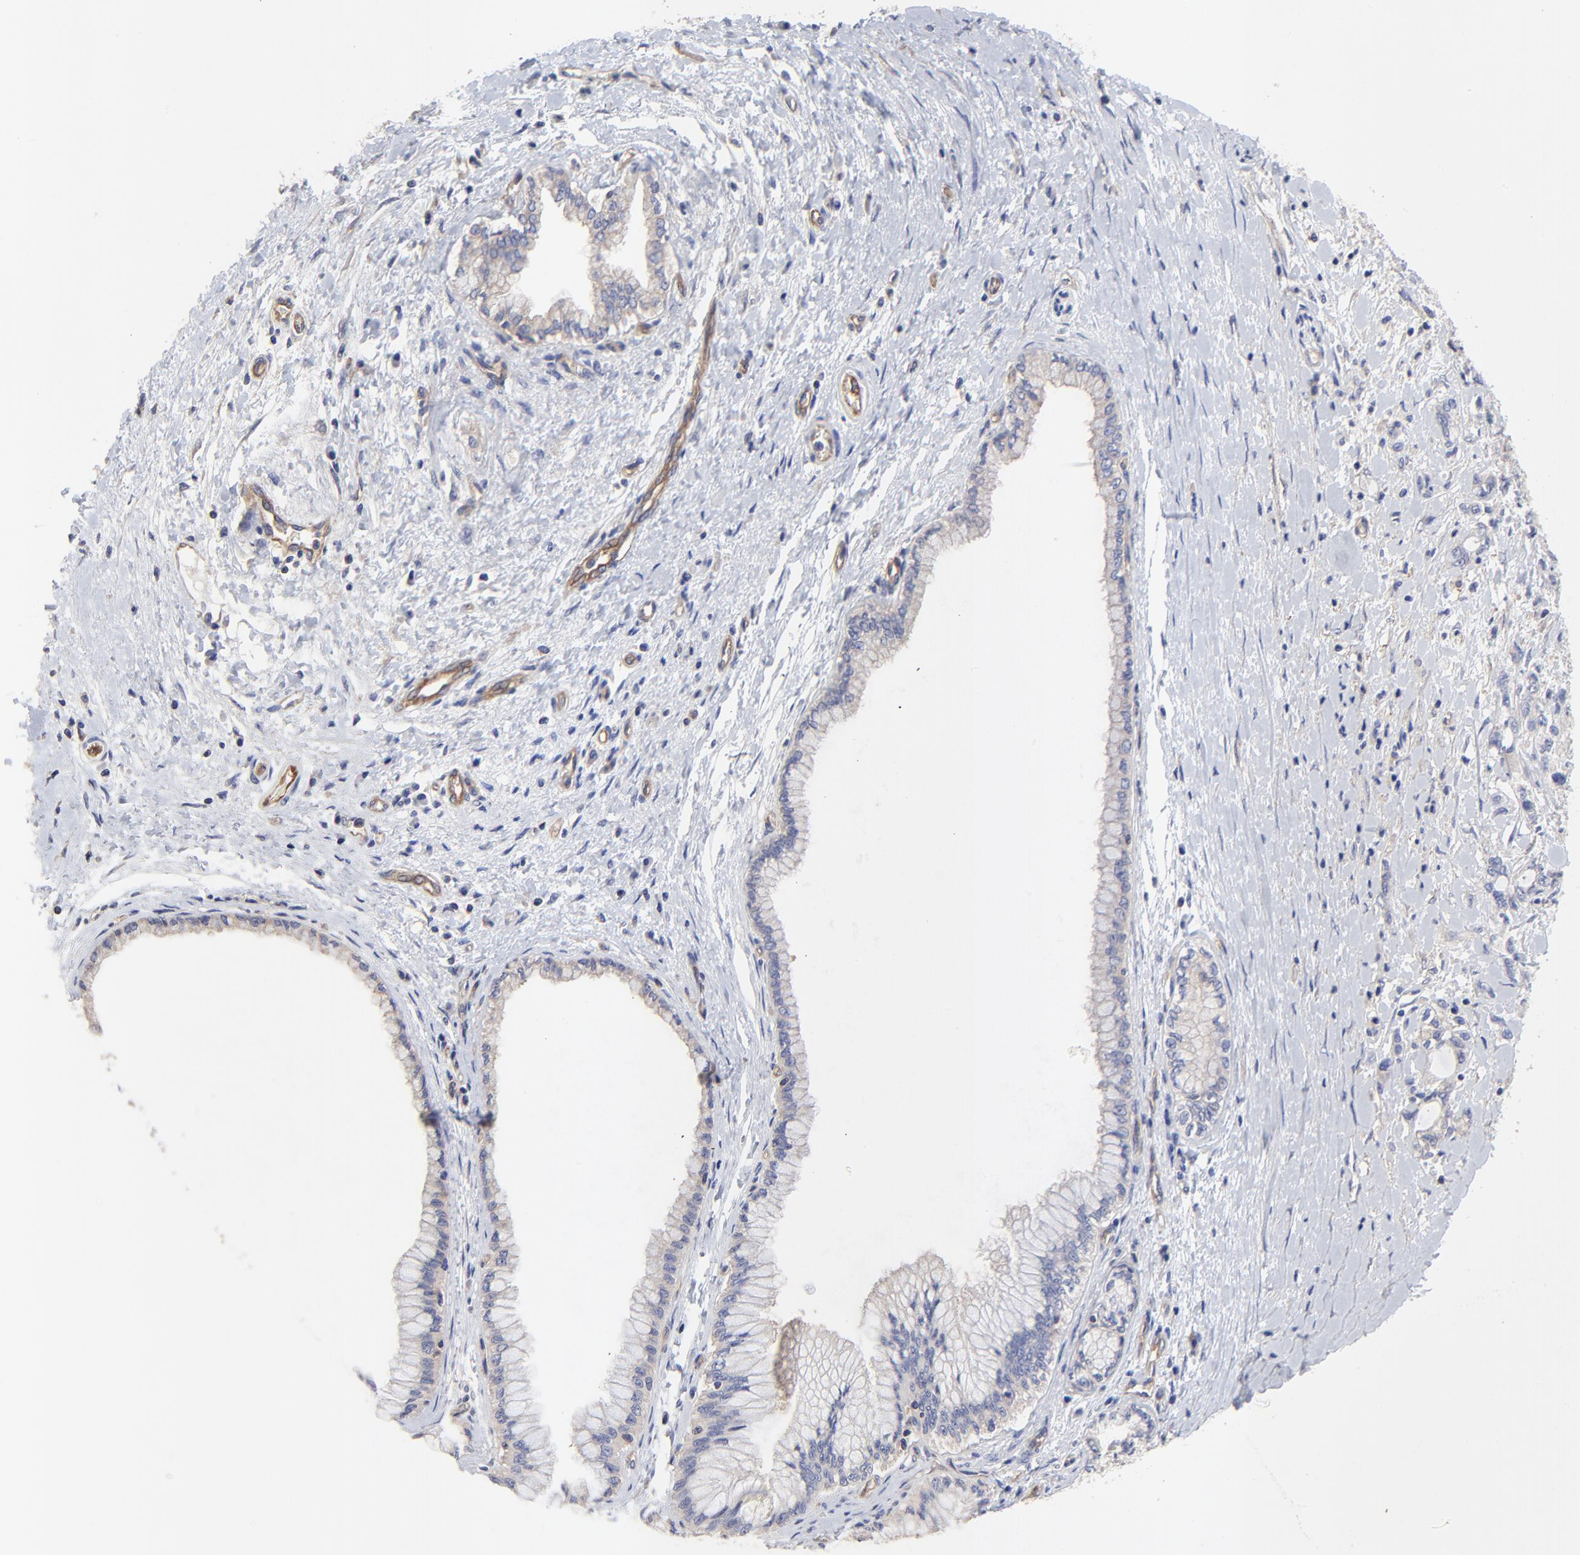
{"staining": {"intensity": "negative", "quantity": "none", "location": "none"}, "tissue": "pancreatic cancer", "cell_type": "Tumor cells", "image_type": "cancer", "snomed": [{"axis": "morphology", "description": "Adenocarcinoma, NOS"}, {"axis": "topography", "description": "Pancreas"}], "caption": "Tumor cells show no significant positivity in adenocarcinoma (pancreatic).", "gene": "SULF2", "patient": {"sex": "male", "age": 79}}